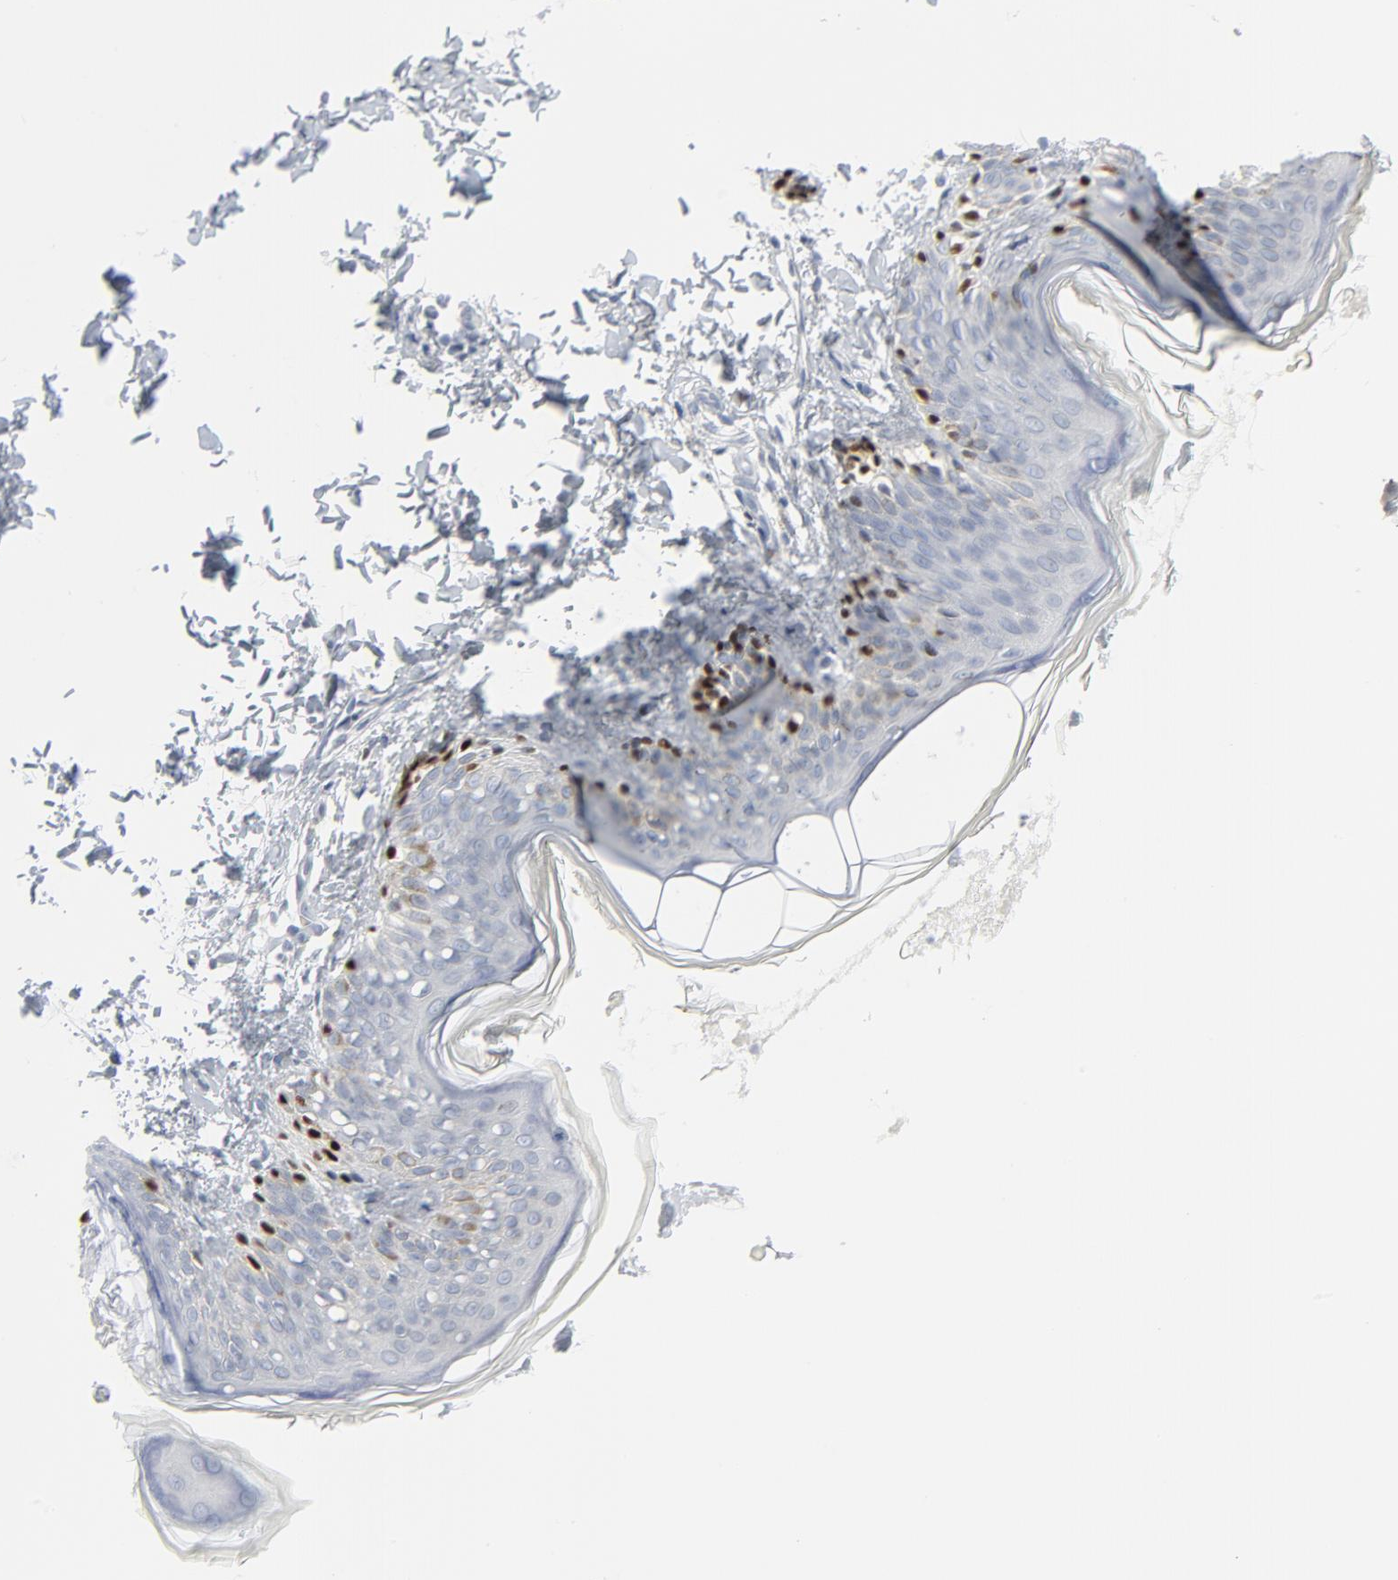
{"staining": {"intensity": "negative", "quantity": "none", "location": "none"}, "tissue": "skin", "cell_type": "Fibroblasts", "image_type": "normal", "snomed": [{"axis": "morphology", "description": "Normal tissue, NOS"}, {"axis": "morphology", "description": "Sarcoma, NOS"}, {"axis": "topography", "description": "Skin"}, {"axis": "topography", "description": "Soft tissue"}], "caption": "Immunohistochemical staining of normal skin reveals no significant positivity in fibroblasts. Brightfield microscopy of immunohistochemistry stained with DAB (3,3'-diaminobenzidine) (brown) and hematoxylin (blue), captured at high magnification.", "gene": "MITF", "patient": {"sex": "female", "age": 51}}